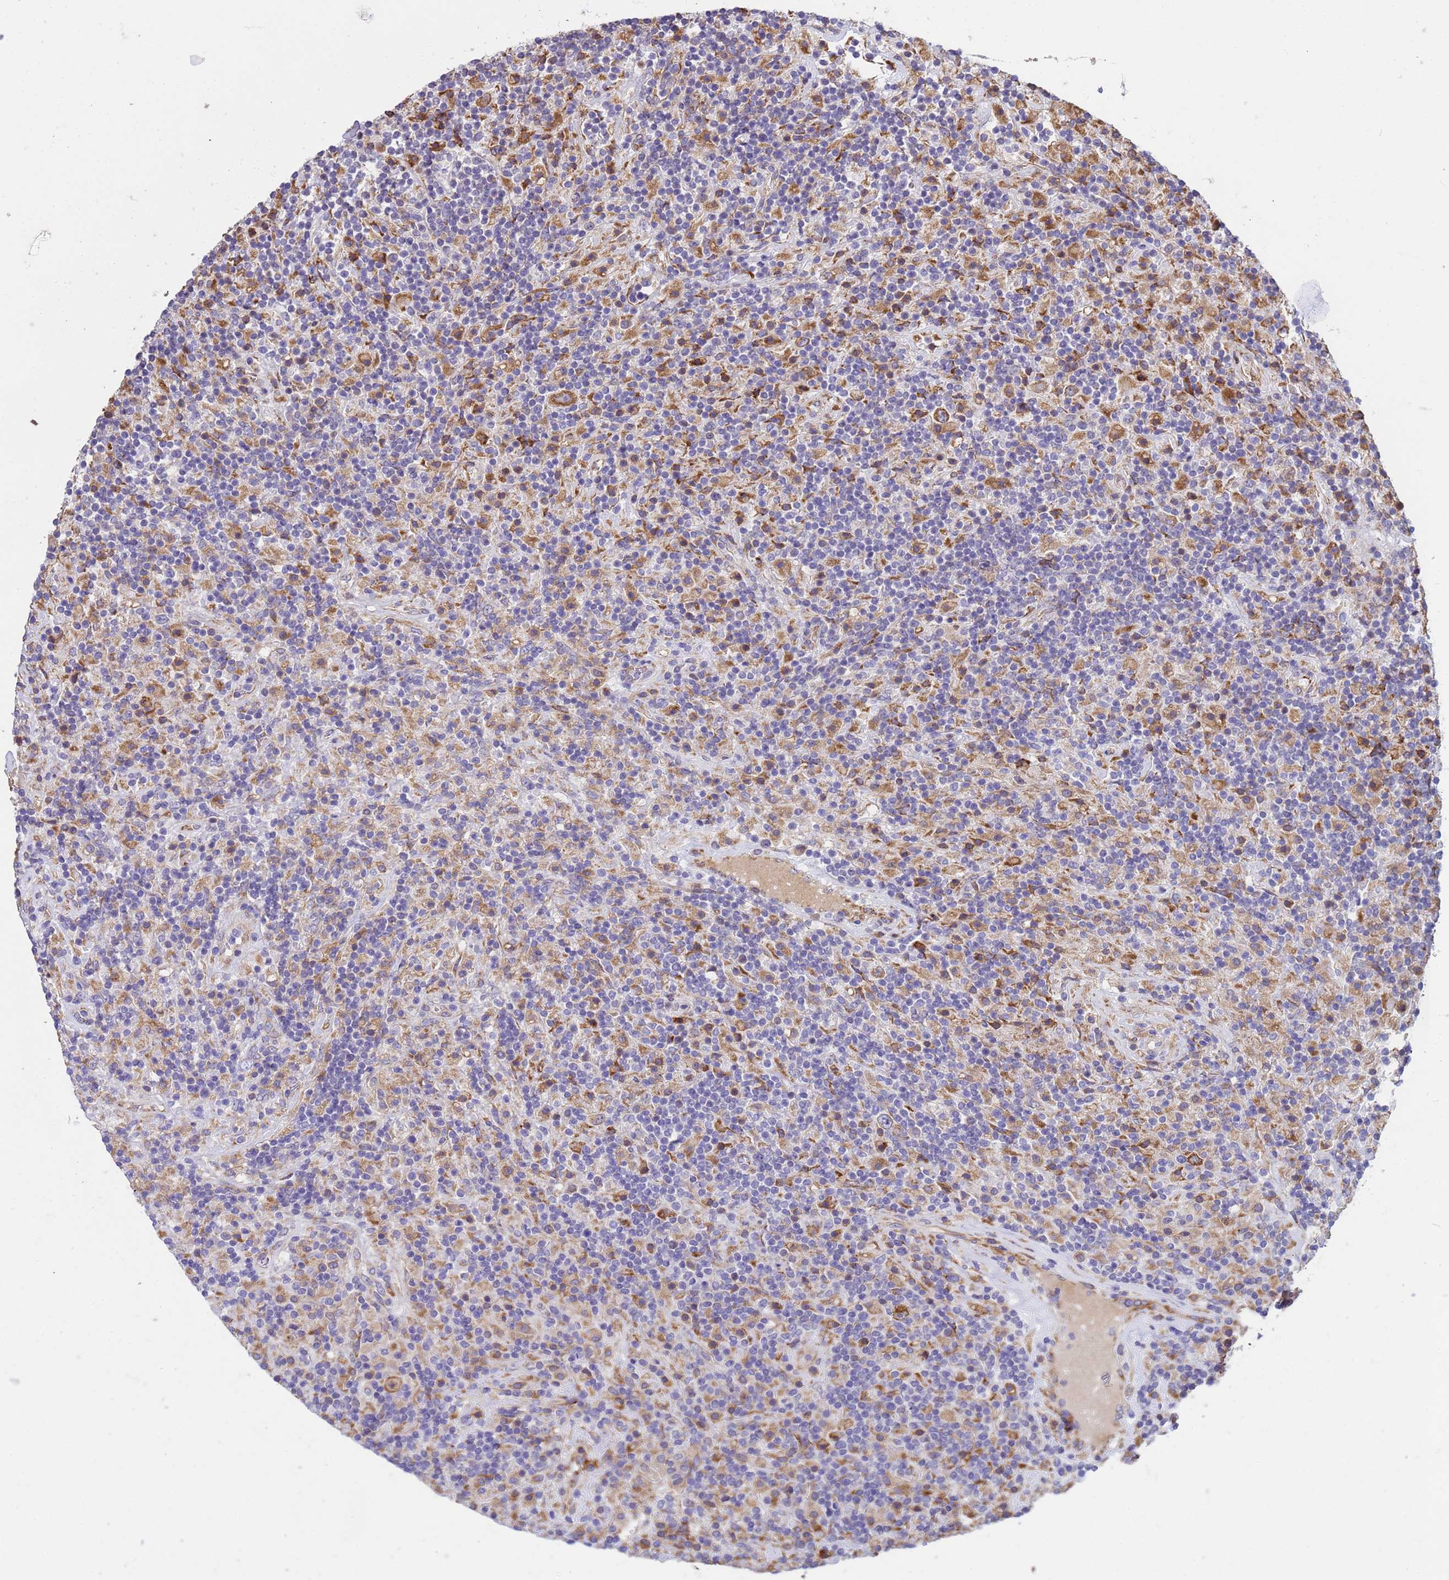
{"staining": {"intensity": "strong", "quantity": ">75%", "location": "cytoplasmic/membranous"}, "tissue": "lymphoma", "cell_type": "Tumor cells", "image_type": "cancer", "snomed": [{"axis": "morphology", "description": "Hodgkin's disease, NOS"}, {"axis": "topography", "description": "Lymph node"}], "caption": "Immunohistochemical staining of human Hodgkin's disease exhibits high levels of strong cytoplasmic/membranous protein staining in about >75% of tumor cells.", "gene": "THAP5", "patient": {"sex": "male", "age": 70}}